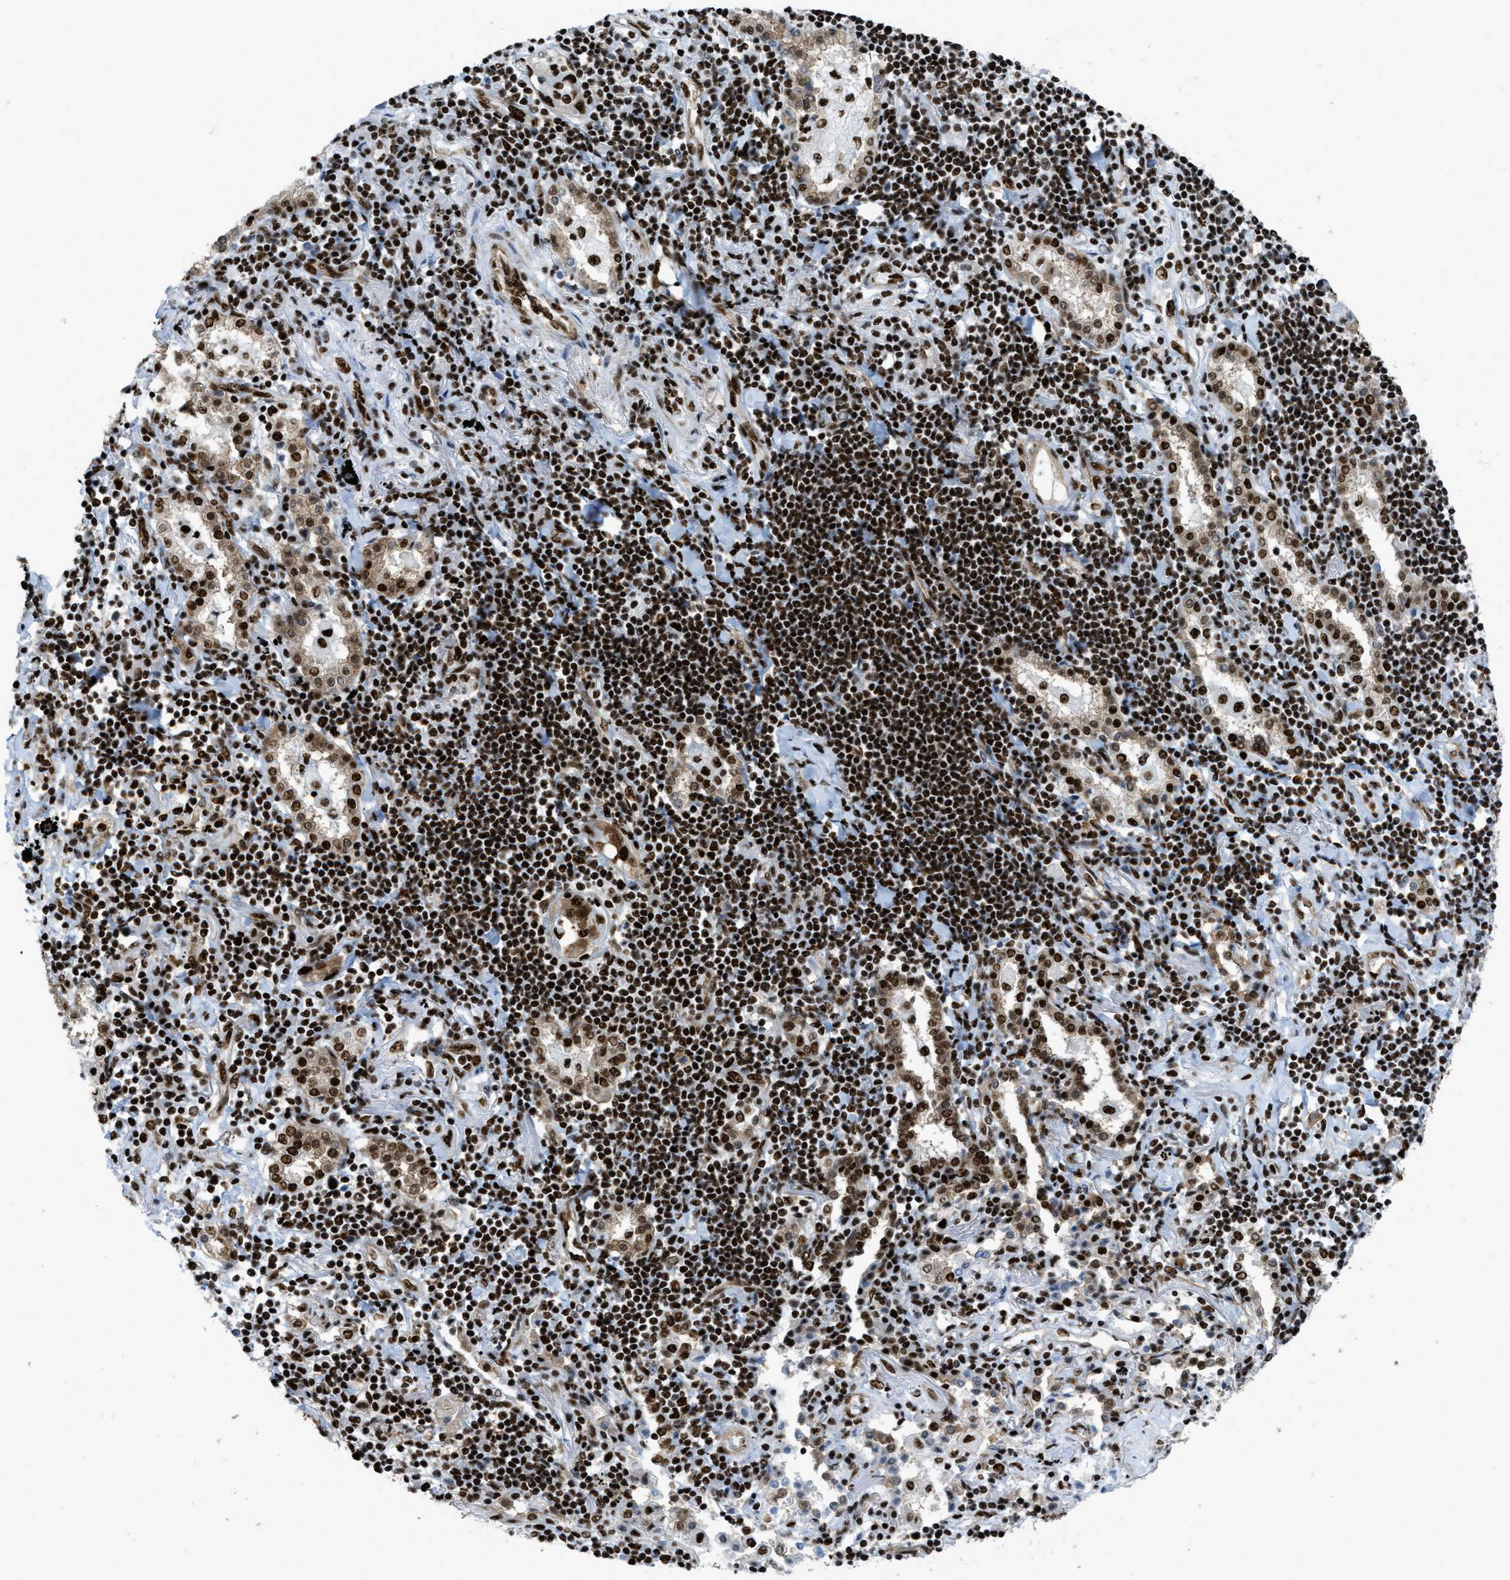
{"staining": {"intensity": "strong", "quantity": ">75%", "location": "cytoplasmic/membranous,nuclear"}, "tissue": "lung cancer", "cell_type": "Tumor cells", "image_type": "cancer", "snomed": [{"axis": "morphology", "description": "Adenocarcinoma, NOS"}, {"axis": "topography", "description": "Lung"}], "caption": "High-magnification brightfield microscopy of adenocarcinoma (lung) stained with DAB (brown) and counterstained with hematoxylin (blue). tumor cells exhibit strong cytoplasmic/membranous and nuclear expression is present in approximately>75% of cells.", "gene": "ZNF207", "patient": {"sex": "female", "age": 65}}